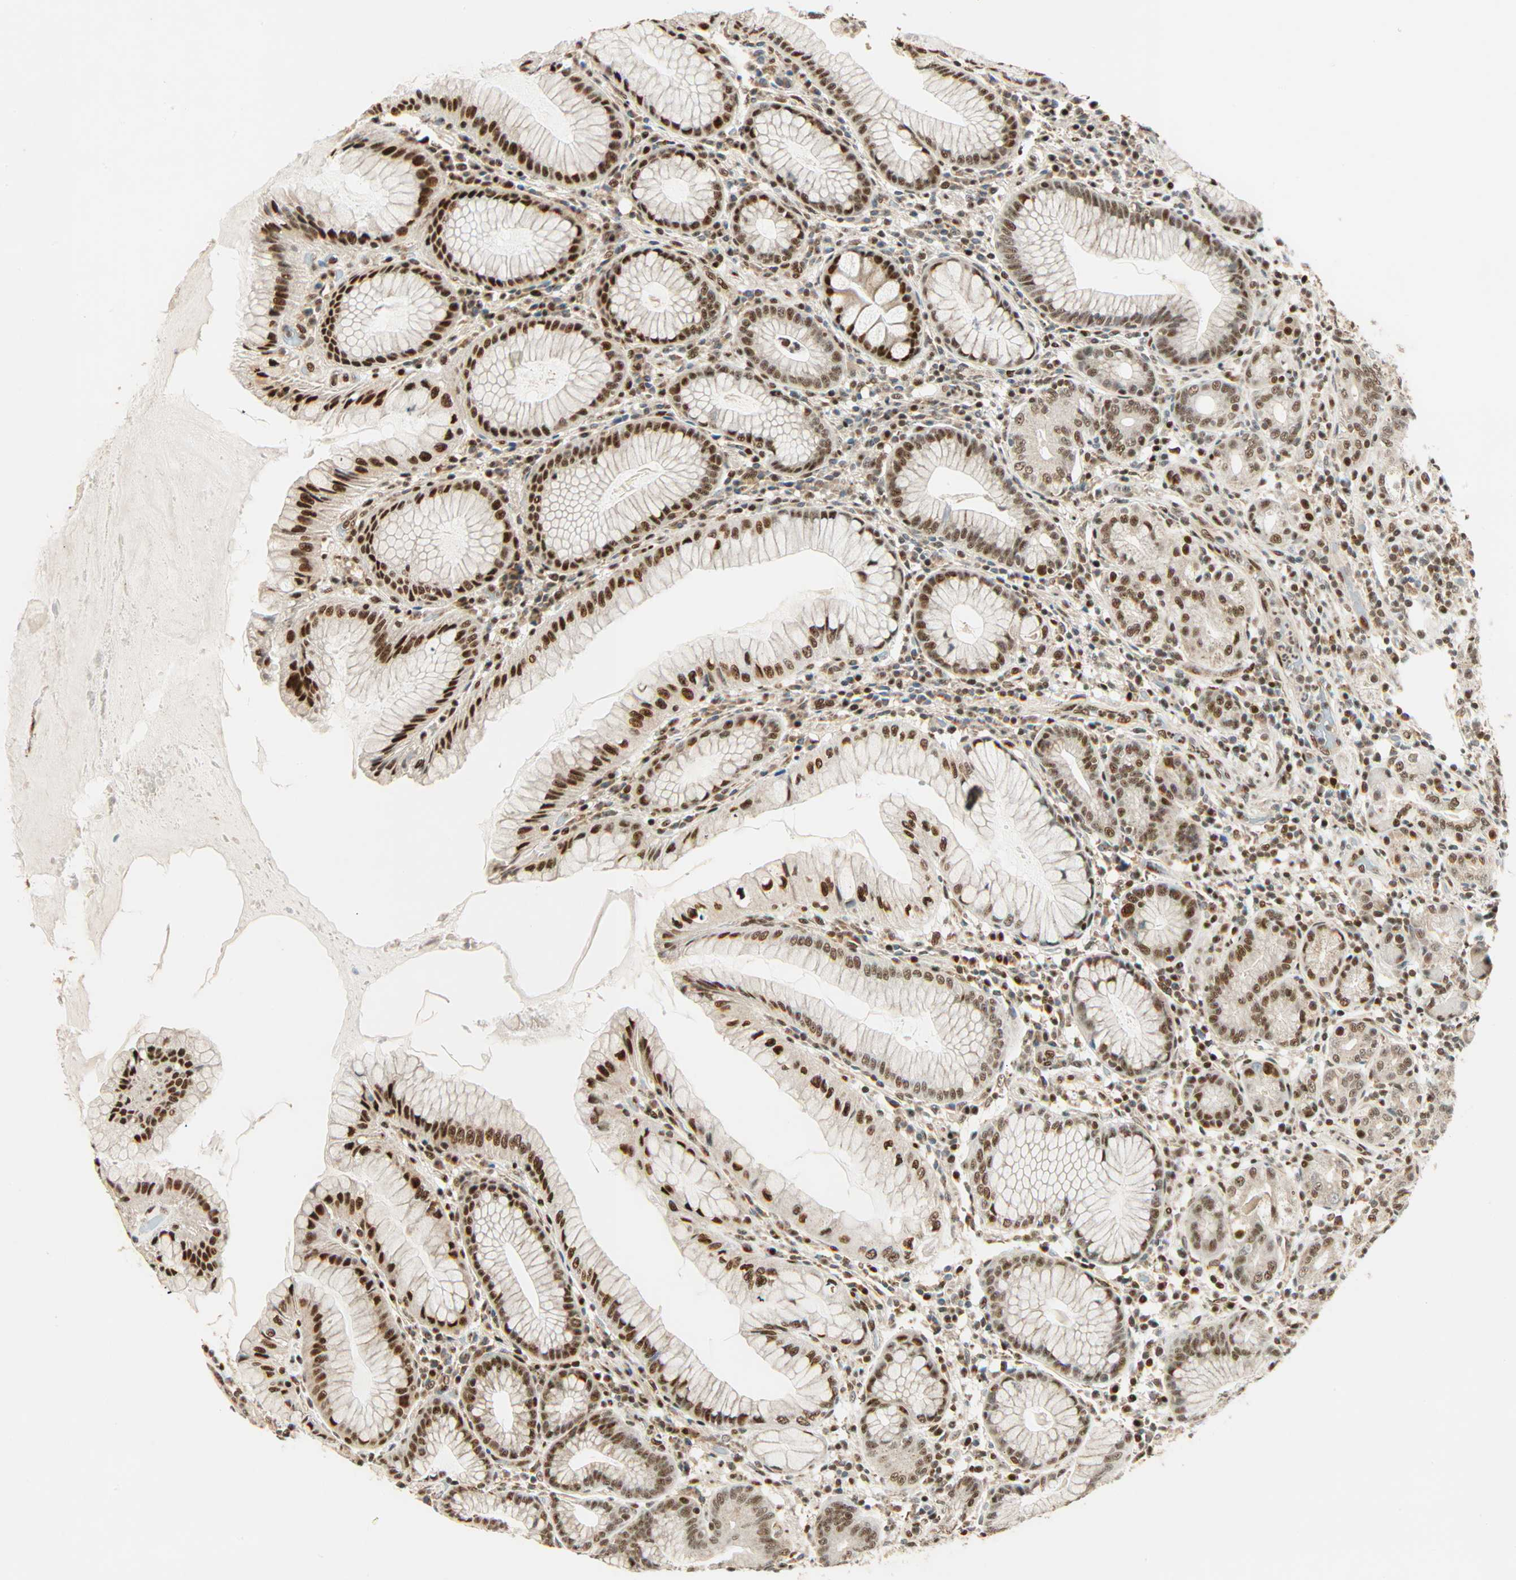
{"staining": {"intensity": "strong", "quantity": ">75%", "location": "cytoplasmic/membranous,nuclear"}, "tissue": "stomach", "cell_type": "Glandular cells", "image_type": "normal", "snomed": [{"axis": "morphology", "description": "Normal tissue, NOS"}, {"axis": "topography", "description": "Stomach, lower"}], "caption": "Approximately >75% of glandular cells in benign human stomach exhibit strong cytoplasmic/membranous,nuclear protein positivity as visualized by brown immunohistochemical staining.", "gene": "PNPLA6", "patient": {"sex": "female", "age": 76}}